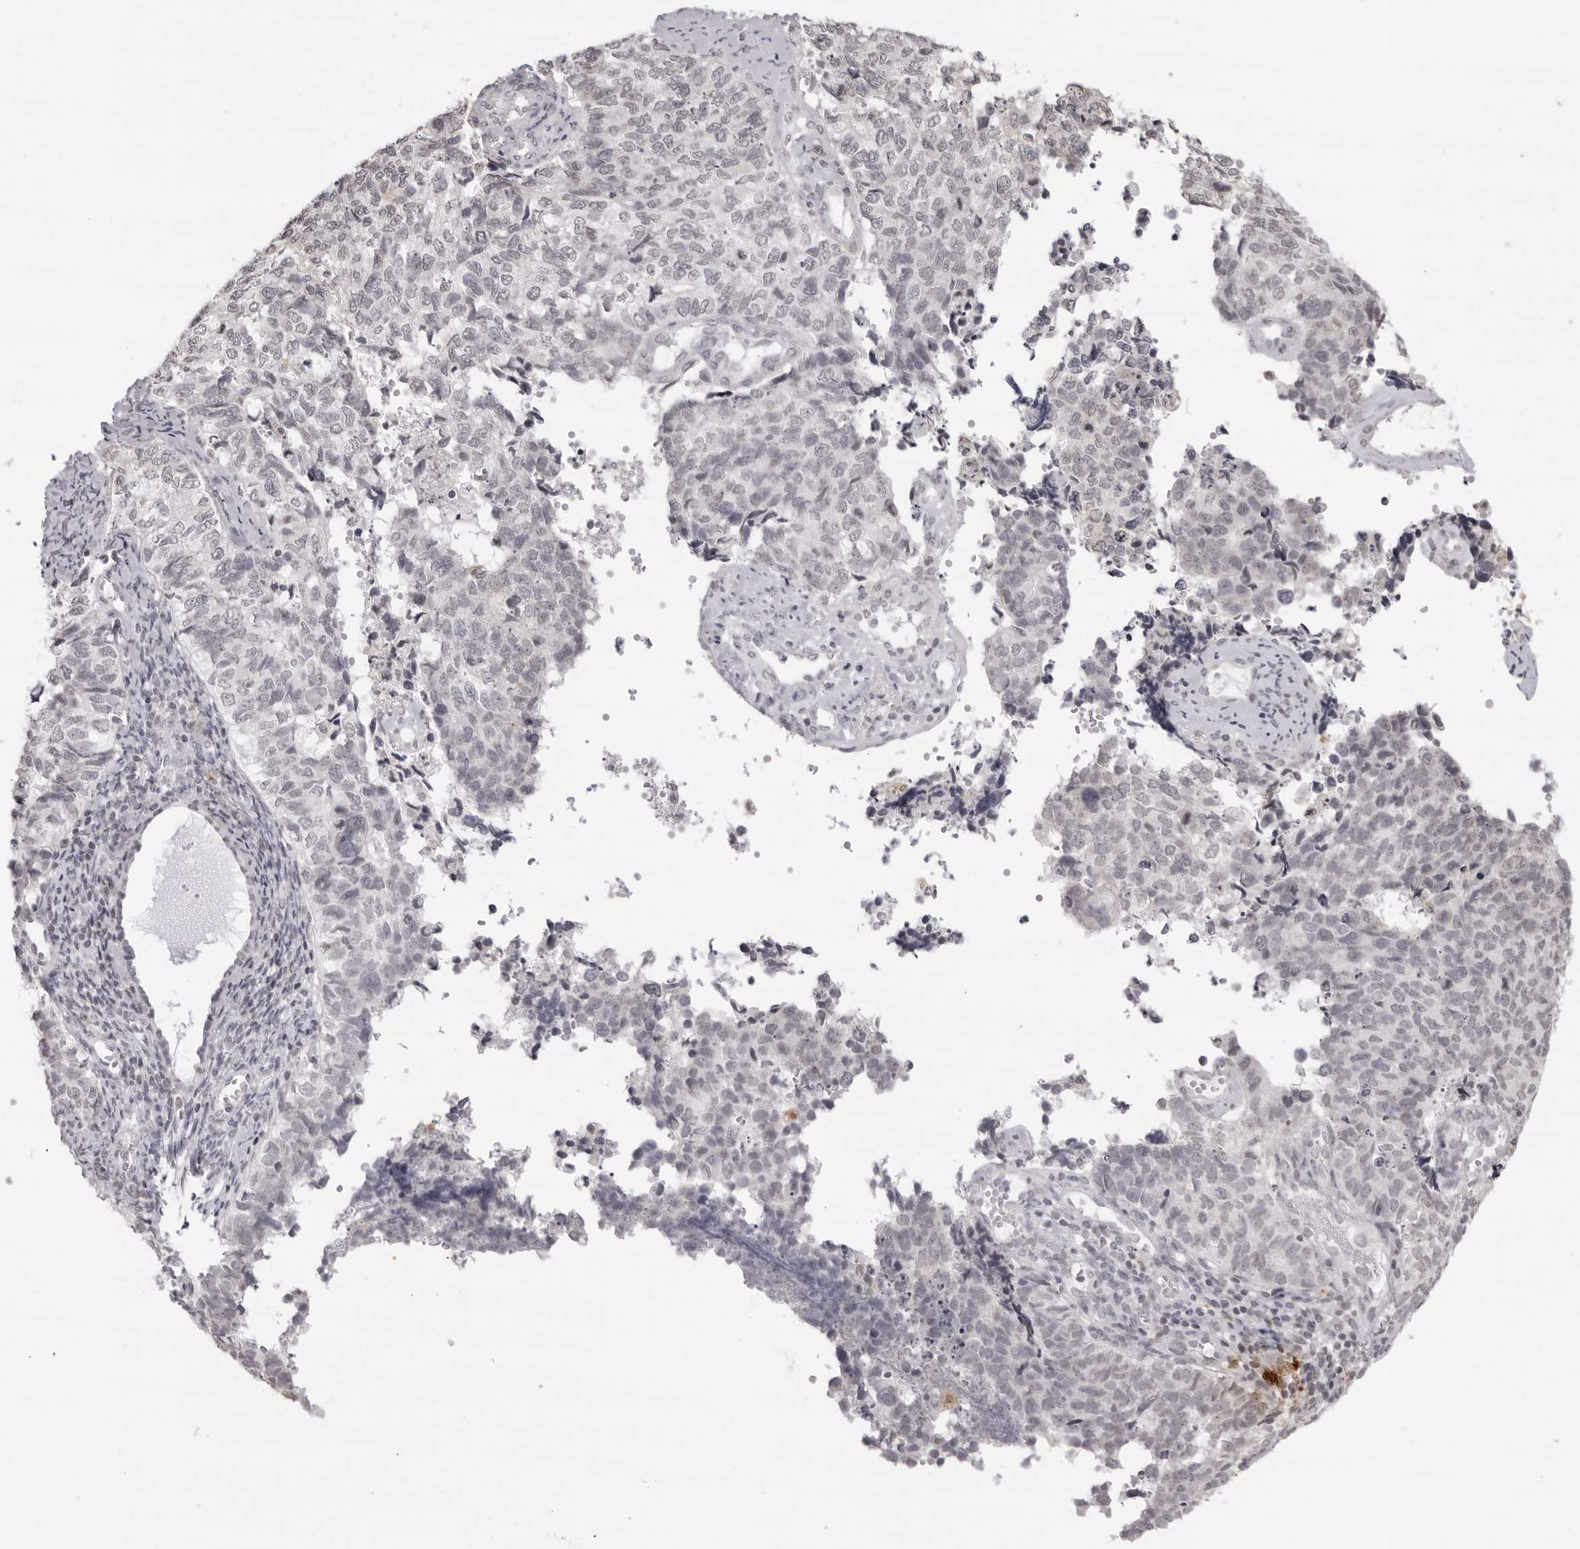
{"staining": {"intensity": "negative", "quantity": "none", "location": "none"}, "tissue": "cervical cancer", "cell_type": "Tumor cells", "image_type": "cancer", "snomed": [{"axis": "morphology", "description": "Squamous cell carcinoma, NOS"}, {"axis": "topography", "description": "Cervix"}], "caption": "The image demonstrates no staining of tumor cells in cervical cancer (squamous cell carcinoma).", "gene": "NTM", "patient": {"sex": "female", "age": 63}}